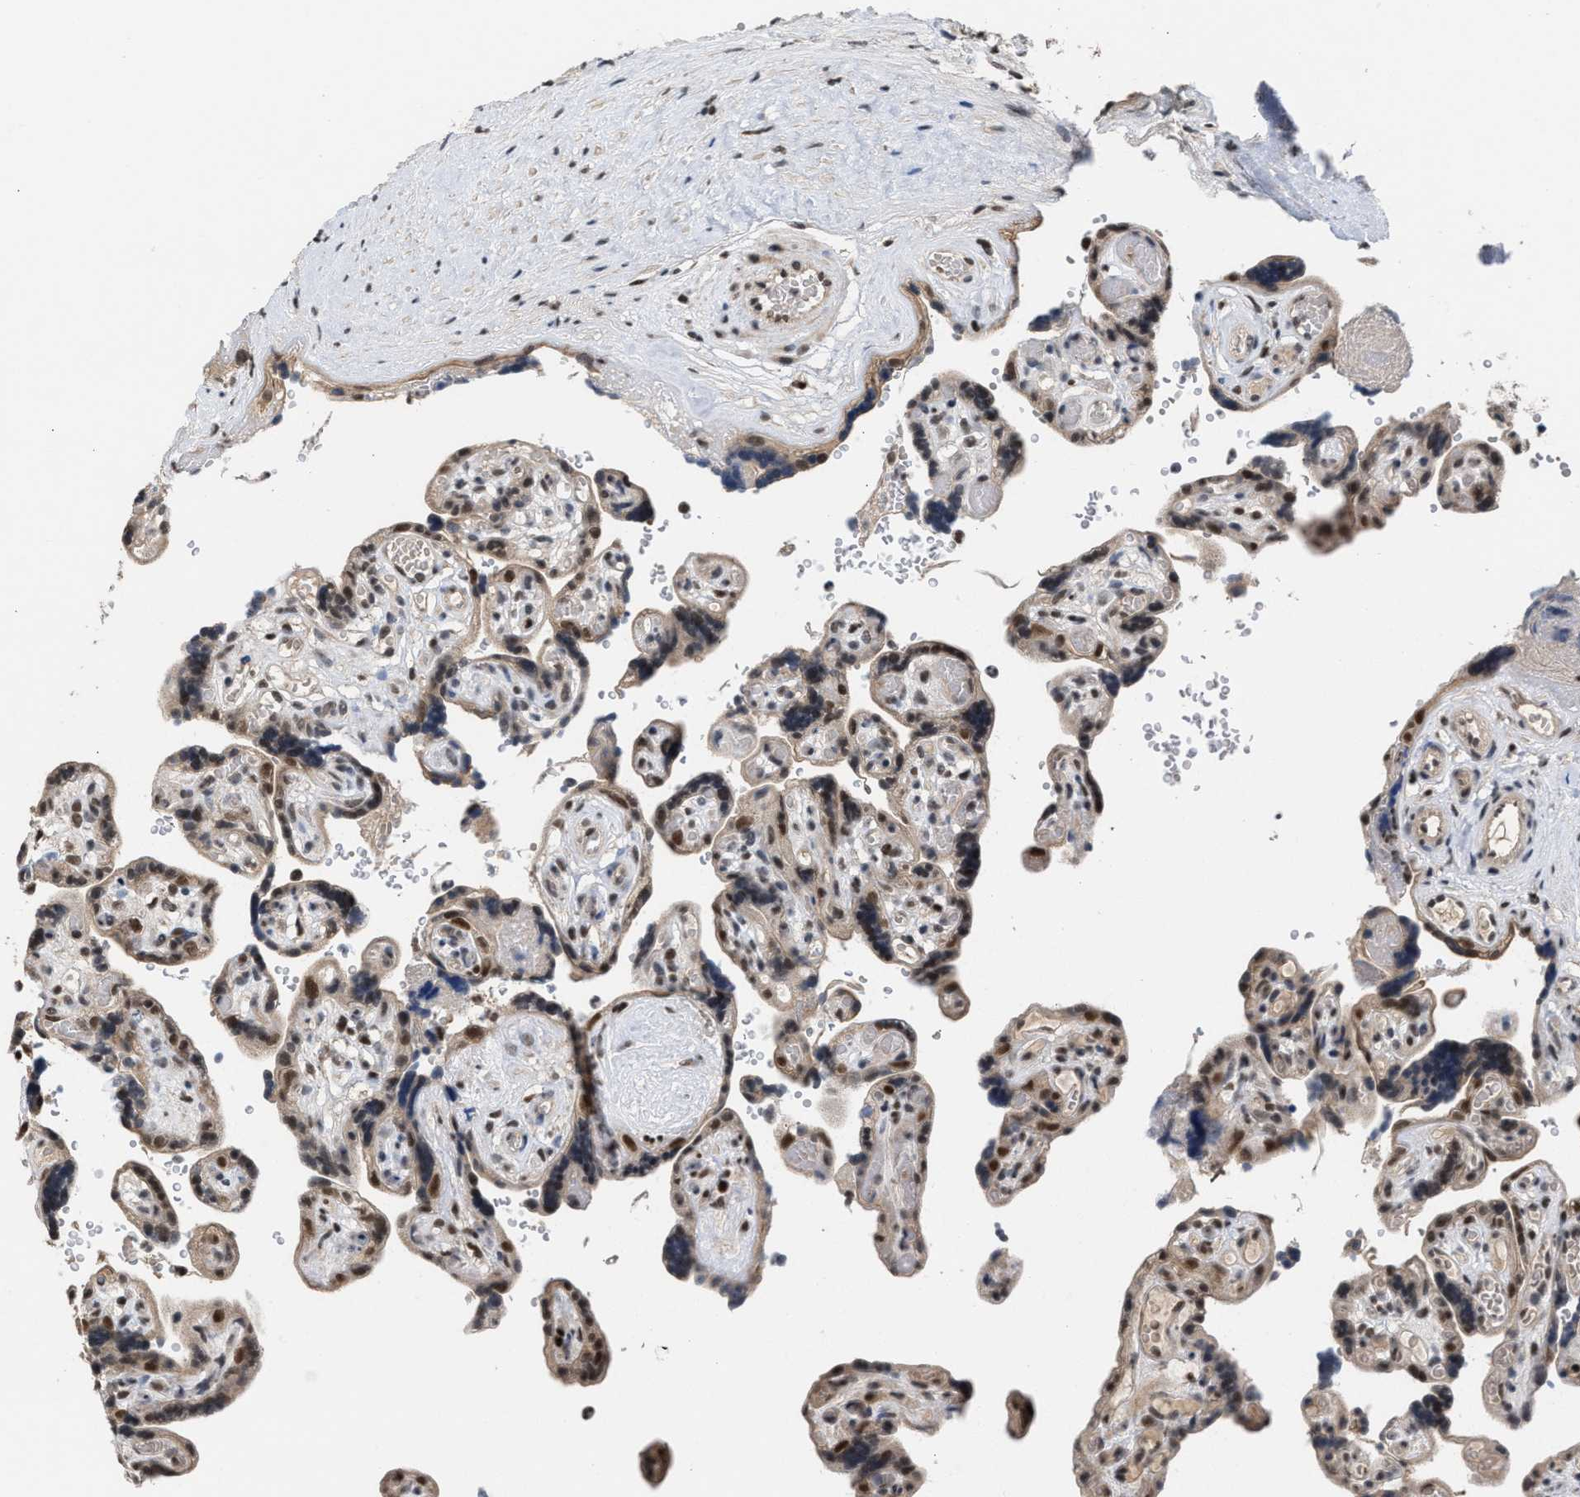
{"staining": {"intensity": "strong", "quantity": ">75%", "location": "nuclear"}, "tissue": "placenta", "cell_type": "Decidual cells", "image_type": "normal", "snomed": [{"axis": "morphology", "description": "Normal tissue, NOS"}, {"axis": "topography", "description": "Placenta"}], "caption": "A micrograph of human placenta stained for a protein exhibits strong nuclear brown staining in decidual cells. The staining is performed using DAB (3,3'-diaminobenzidine) brown chromogen to label protein expression. The nuclei are counter-stained blue using hematoxylin.", "gene": "C9orf78", "patient": {"sex": "female", "age": 30}}